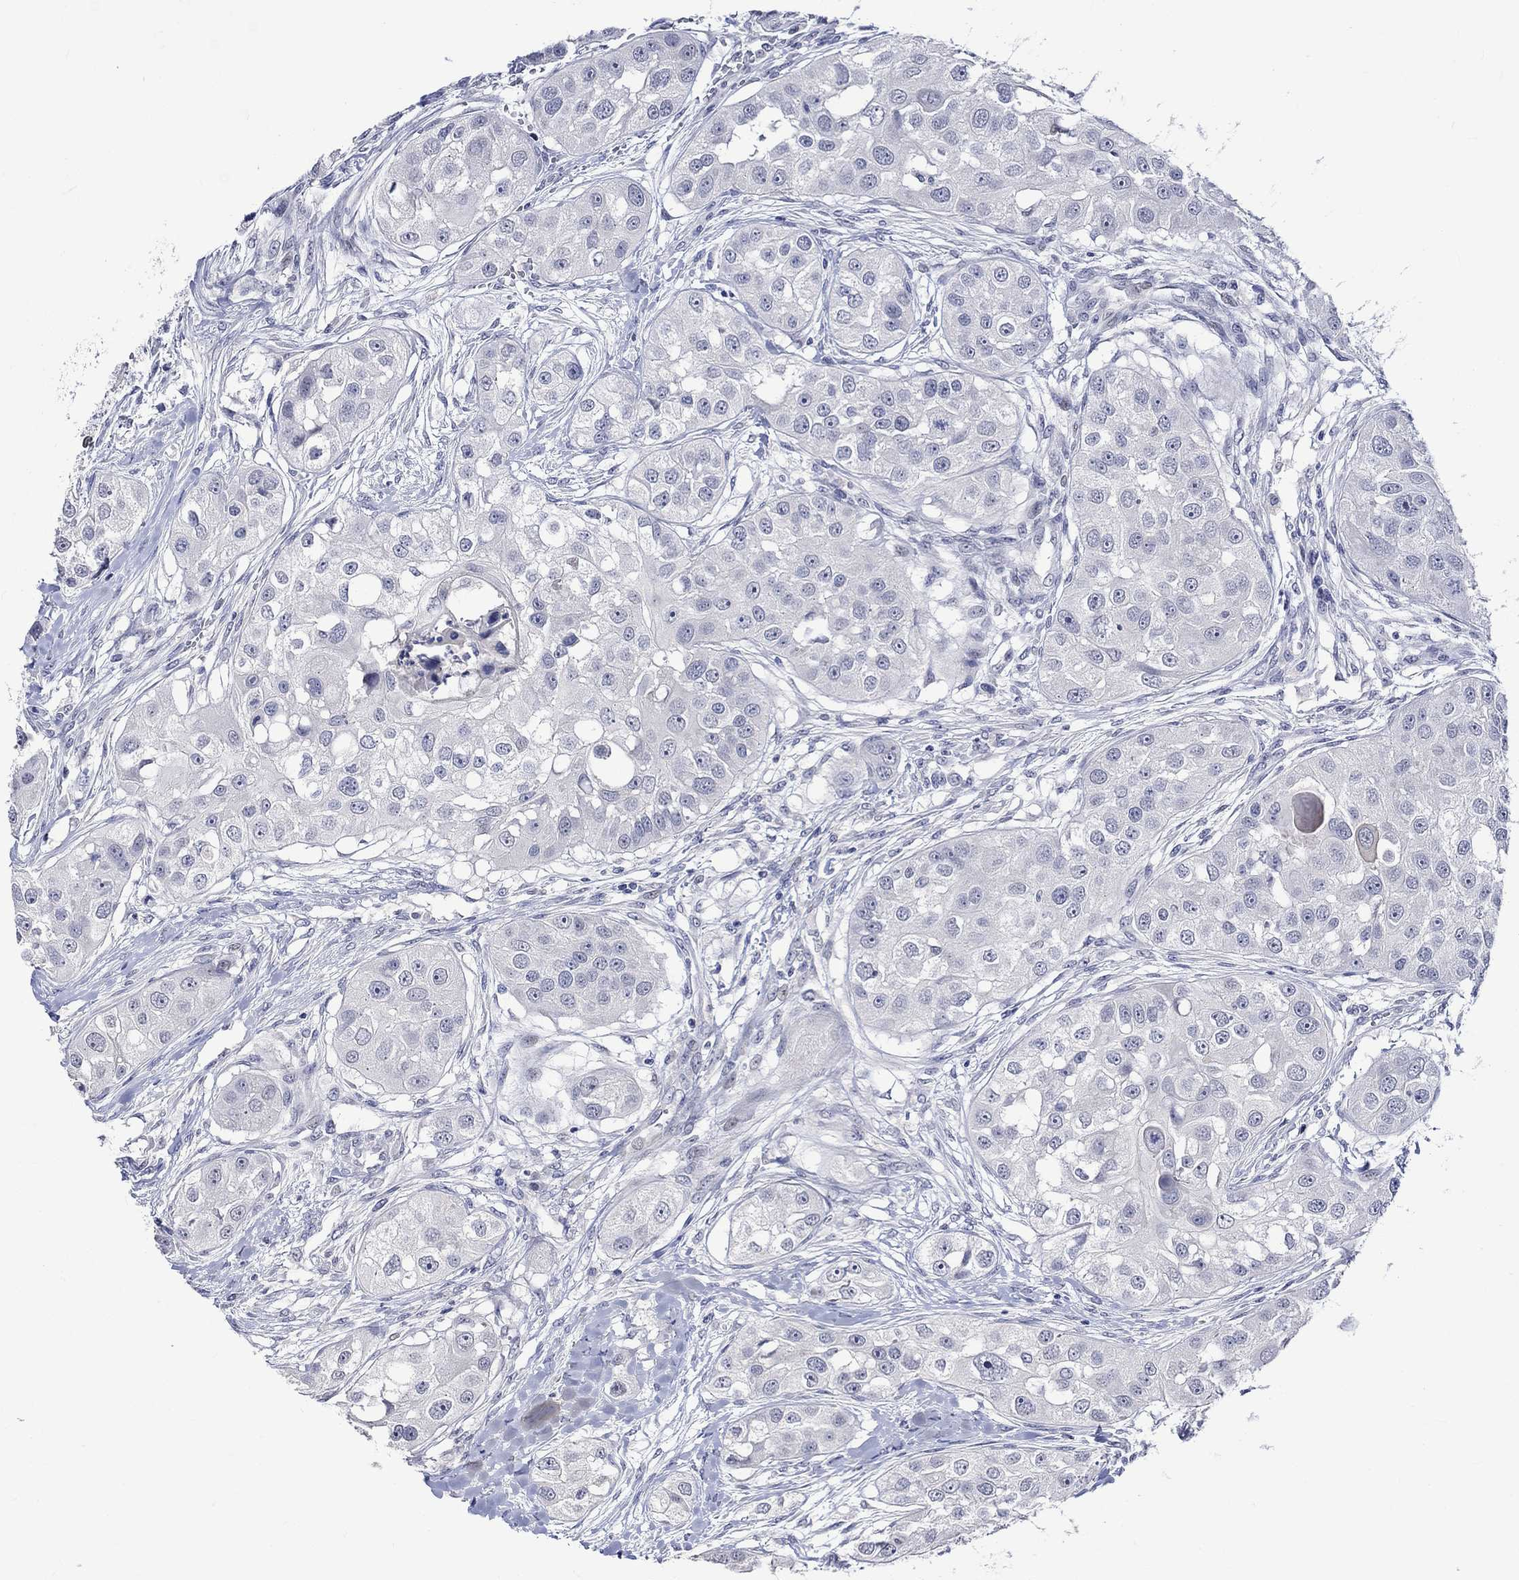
{"staining": {"intensity": "negative", "quantity": "none", "location": "none"}, "tissue": "head and neck cancer", "cell_type": "Tumor cells", "image_type": "cancer", "snomed": [{"axis": "morphology", "description": "Normal tissue, NOS"}, {"axis": "morphology", "description": "Squamous cell carcinoma, NOS"}, {"axis": "topography", "description": "Skeletal muscle"}, {"axis": "topography", "description": "Head-Neck"}], "caption": "Tumor cells show no significant expression in head and neck cancer.", "gene": "CRYAB", "patient": {"sex": "male", "age": 51}}